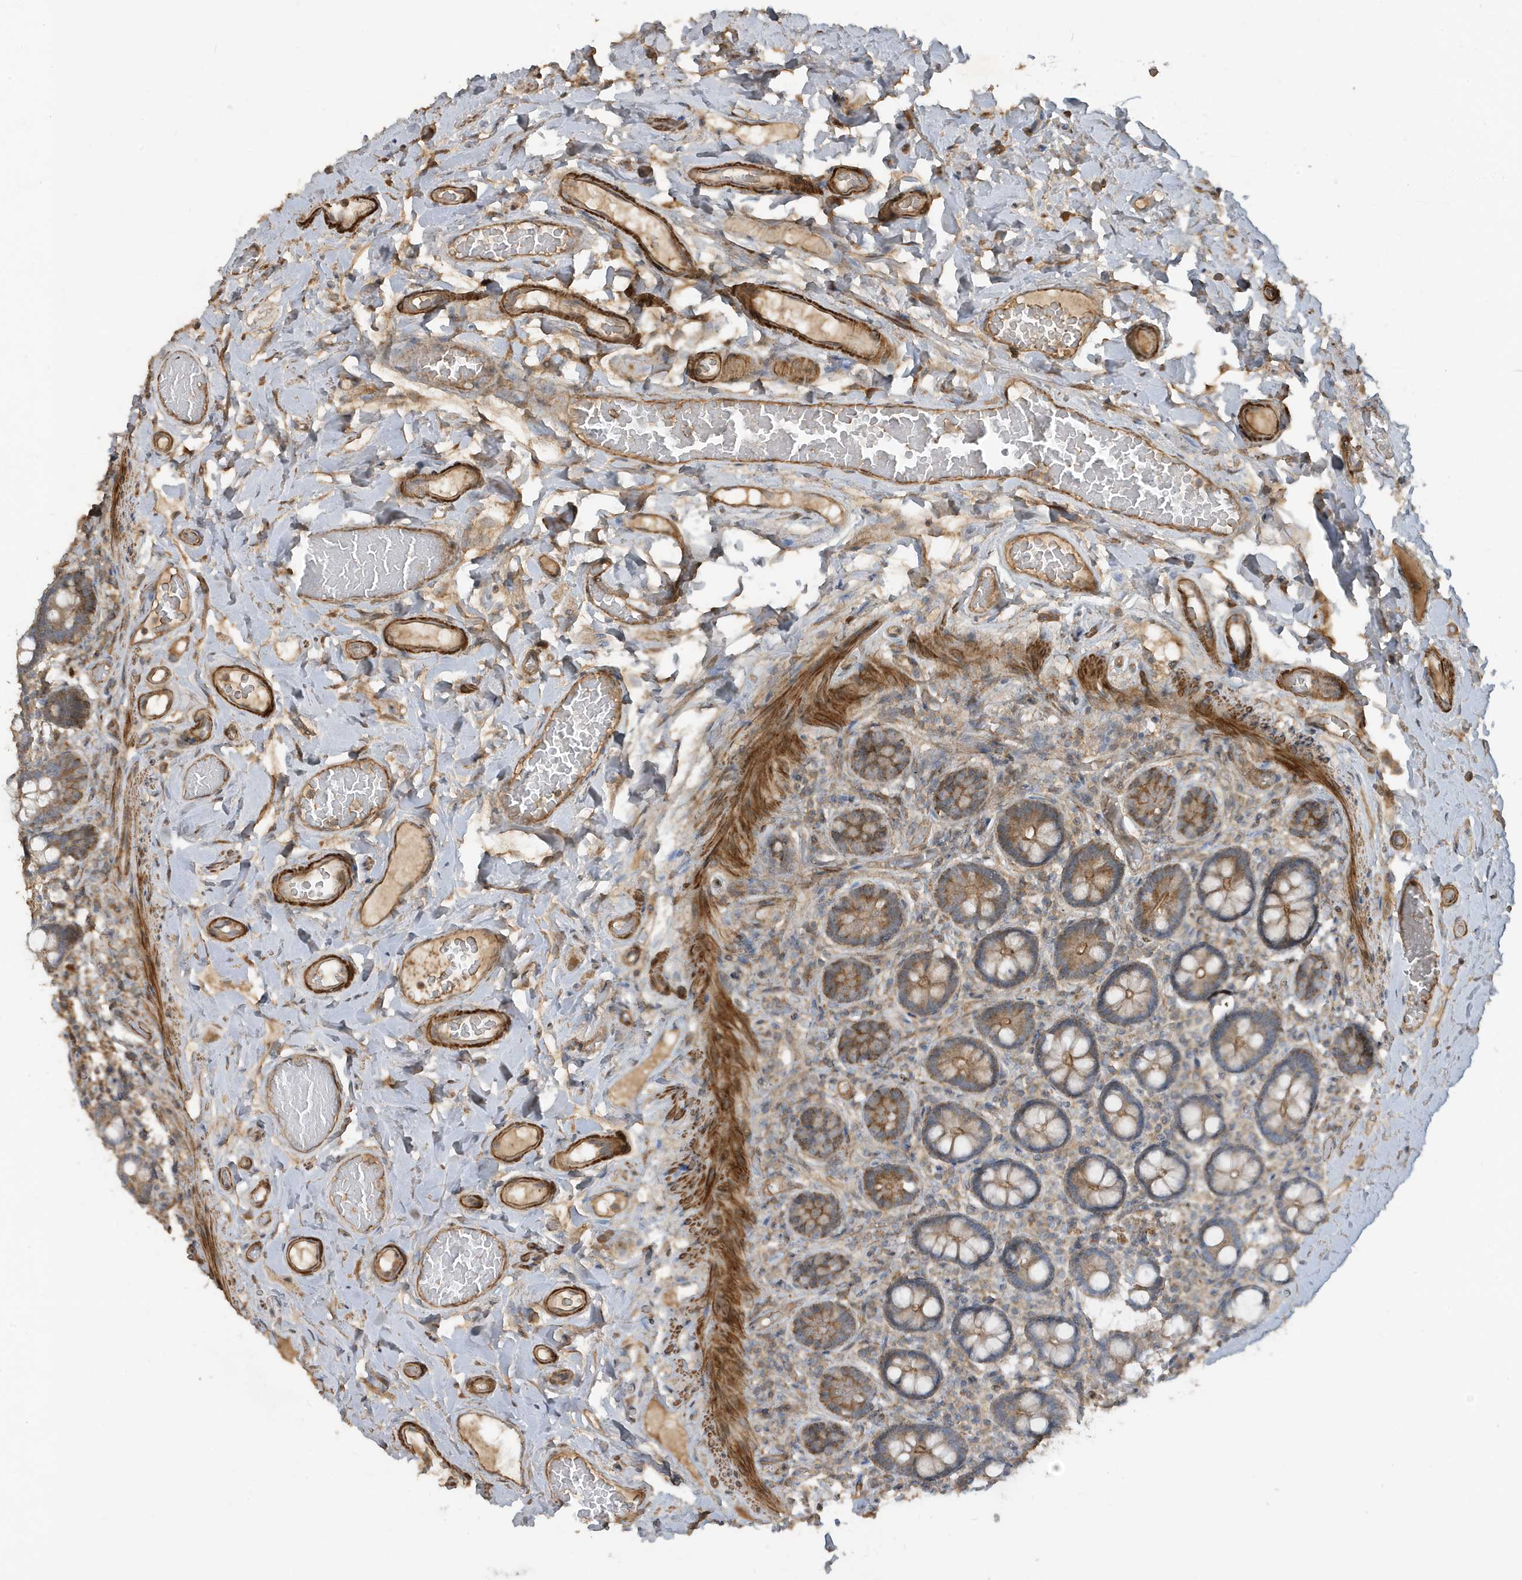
{"staining": {"intensity": "moderate", "quantity": ">75%", "location": "cytoplasmic/membranous"}, "tissue": "small intestine", "cell_type": "Glandular cells", "image_type": "normal", "snomed": [{"axis": "morphology", "description": "Normal tissue, NOS"}, {"axis": "topography", "description": "Small intestine"}], "caption": "Immunohistochemistry histopathology image of normal small intestine stained for a protein (brown), which shows medium levels of moderate cytoplasmic/membranous positivity in approximately >75% of glandular cells.", "gene": "PRRT3", "patient": {"sex": "female", "age": 64}}